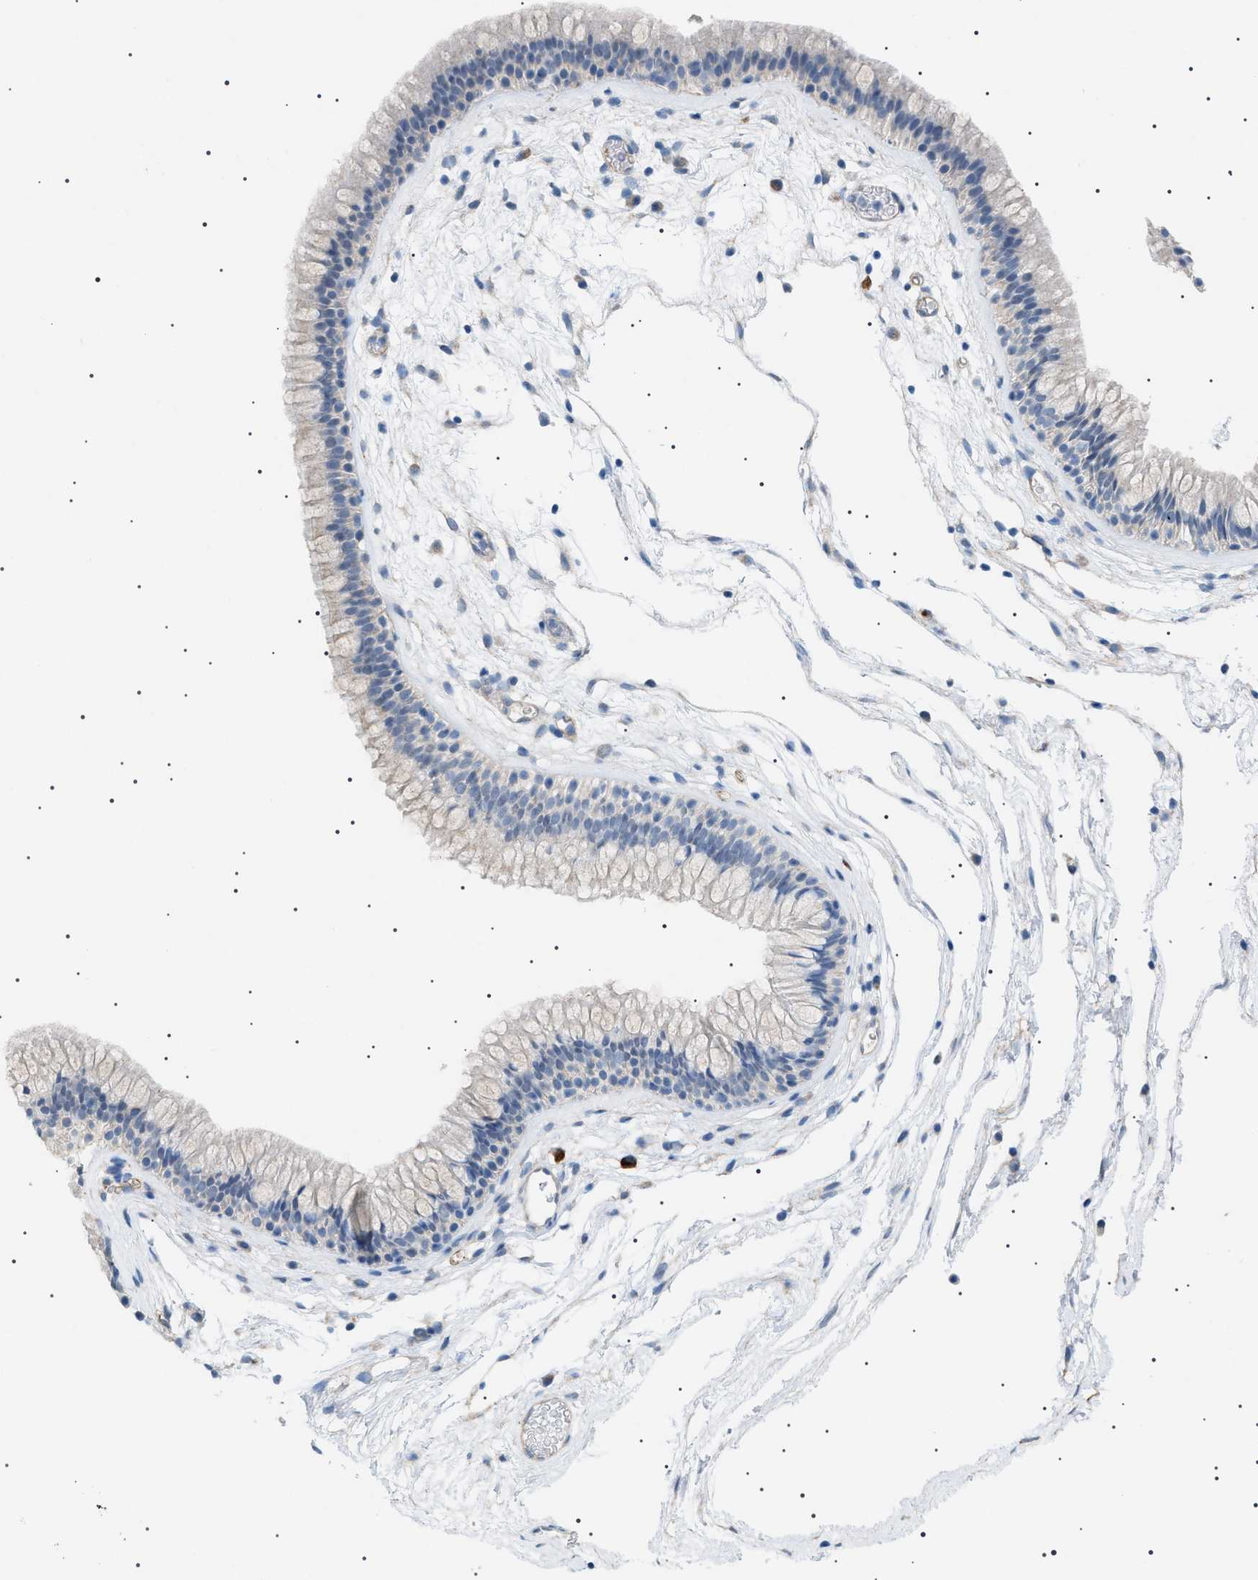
{"staining": {"intensity": "negative", "quantity": "none", "location": "none"}, "tissue": "nasopharynx", "cell_type": "Respiratory epithelial cells", "image_type": "normal", "snomed": [{"axis": "morphology", "description": "Normal tissue, NOS"}, {"axis": "morphology", "description": "Inflammation, NOS"}, {"axis": "topography", "description": "Nasopharynx"}], "caption": "Immunohistochemistry (IHC) of unremarkable human nasopharynx exhibits no expression in respiratory epithelial cells.", "gene": "ADAMTS1", "patient": {"sex": "male", "age": 48}}